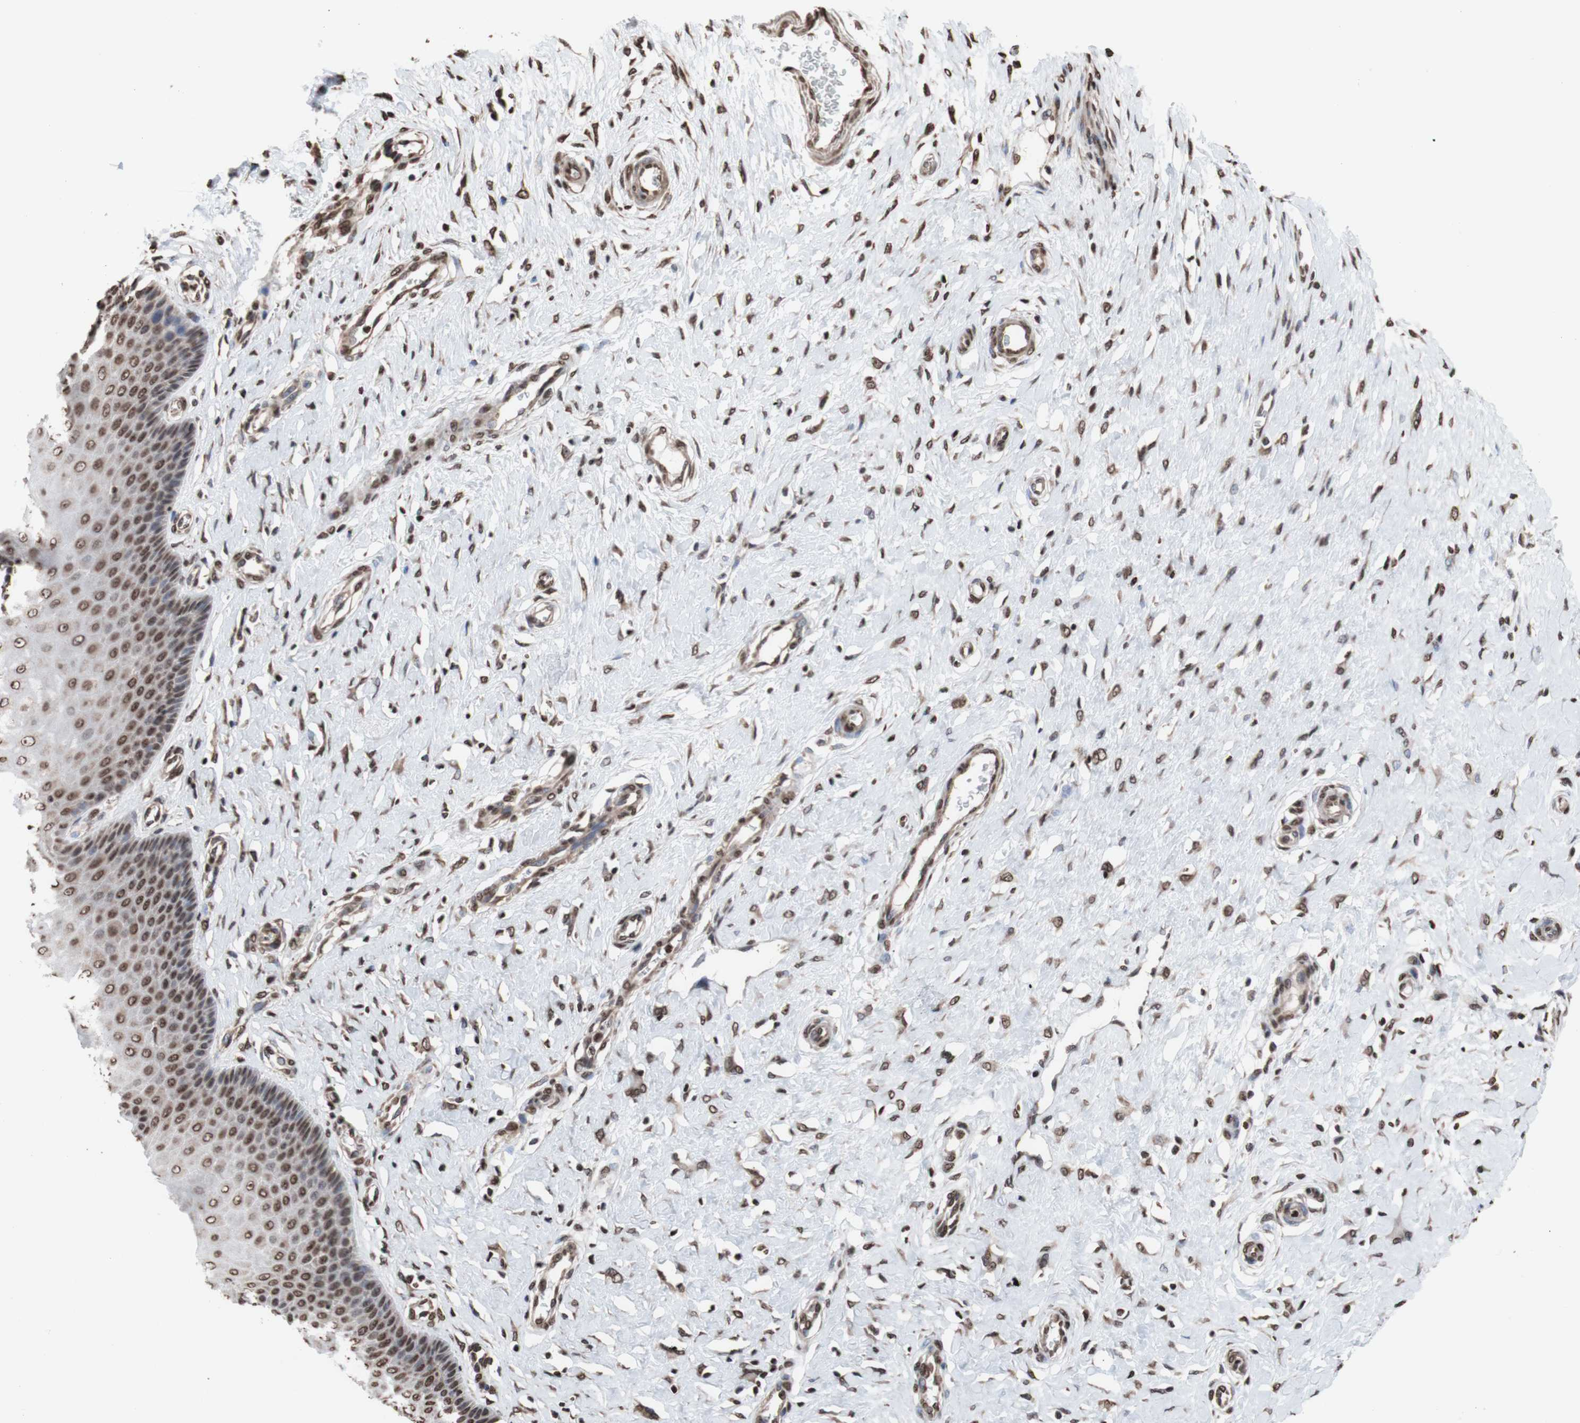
{"staining": {"intensity": "moderate", "quantity": ">75%", "location": "nuclear"}, "tissue": "cervix", "cell_type": "Glandular cells", "image_type": "normal", "snomed": [{"axis": "morphology", "description": "Normal tissue, NOS"}, {"axis": "topography", "description": "Cervix"}], "caption": "Protein expression analysis of benign cervix shows moderate nuclear expression in approximately >75% of glandular cells.", "gene": "SNAI2", "patient": {"sex": "female", "age": 55}}